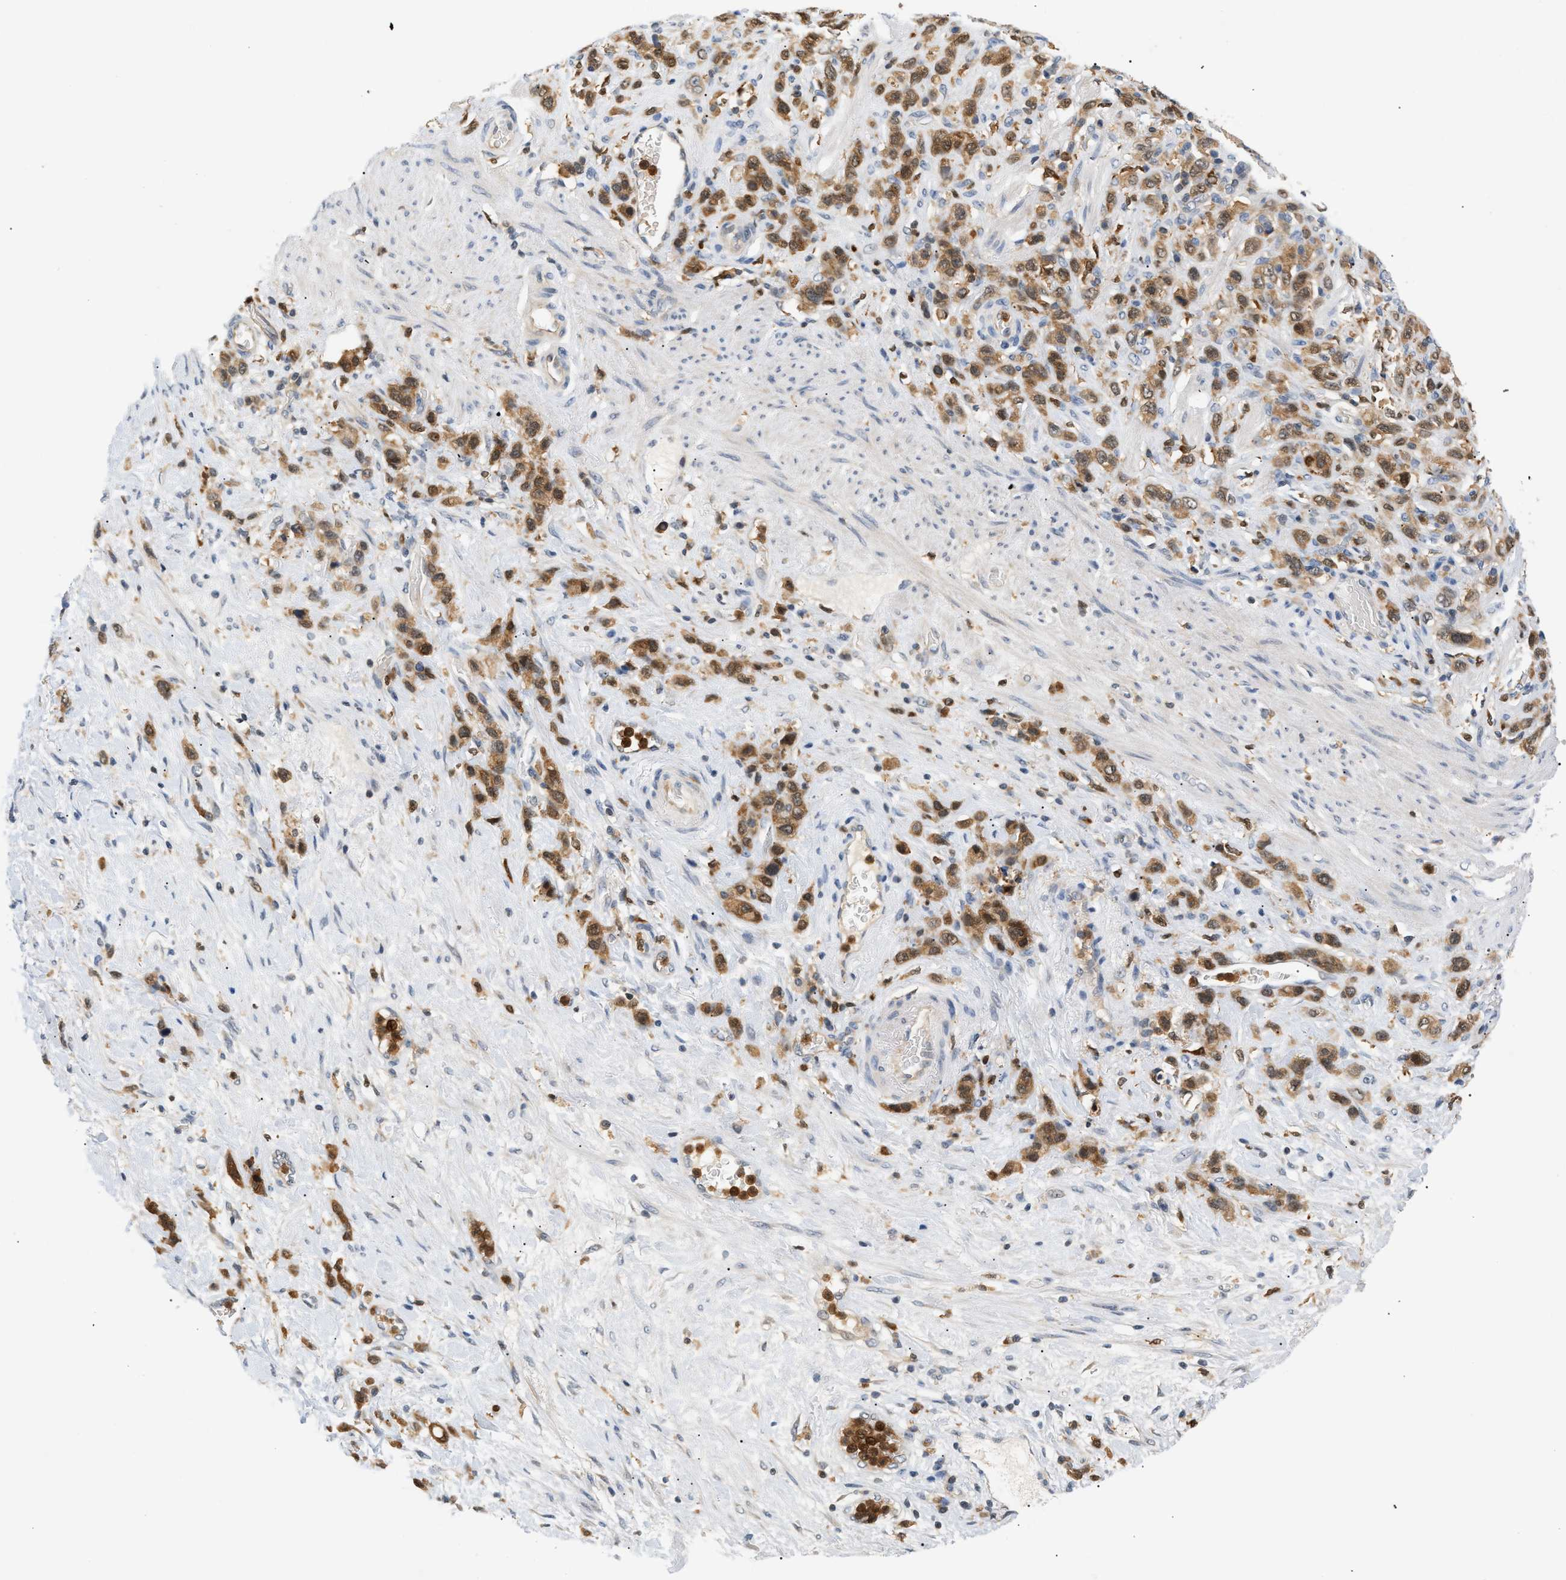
{"staining": {"intensity": "moderate", "quantity": ">75%", "location": "cytoplasmic/membranous"}, "tissue": "stomach cancer", "cell_type": "Tumor cells", "image_type": "cancer", "snomed": [{"axis": "morphology", "description": "Adenocarcinoma, NOS"}, {"axis": "morphology", "description": "Adenocarcinoma, High grade"}, {"axis": "topography", "description": "Stomach, upper"}, {"axis": "topography", "description": "Stomach, lower"}], "caption": "Immunohistochemical staining of human stomach cancer (adenocarcinoma (high-grade)) shows moderate cytoplasmic/membranous protein positivity in approximately >75% of tumor cells. Ihc stains the protein of interest in brown and the nuclei are stained blue.", "gene": "PYCARD", "patient": {"sex": "female", "age": 65}}